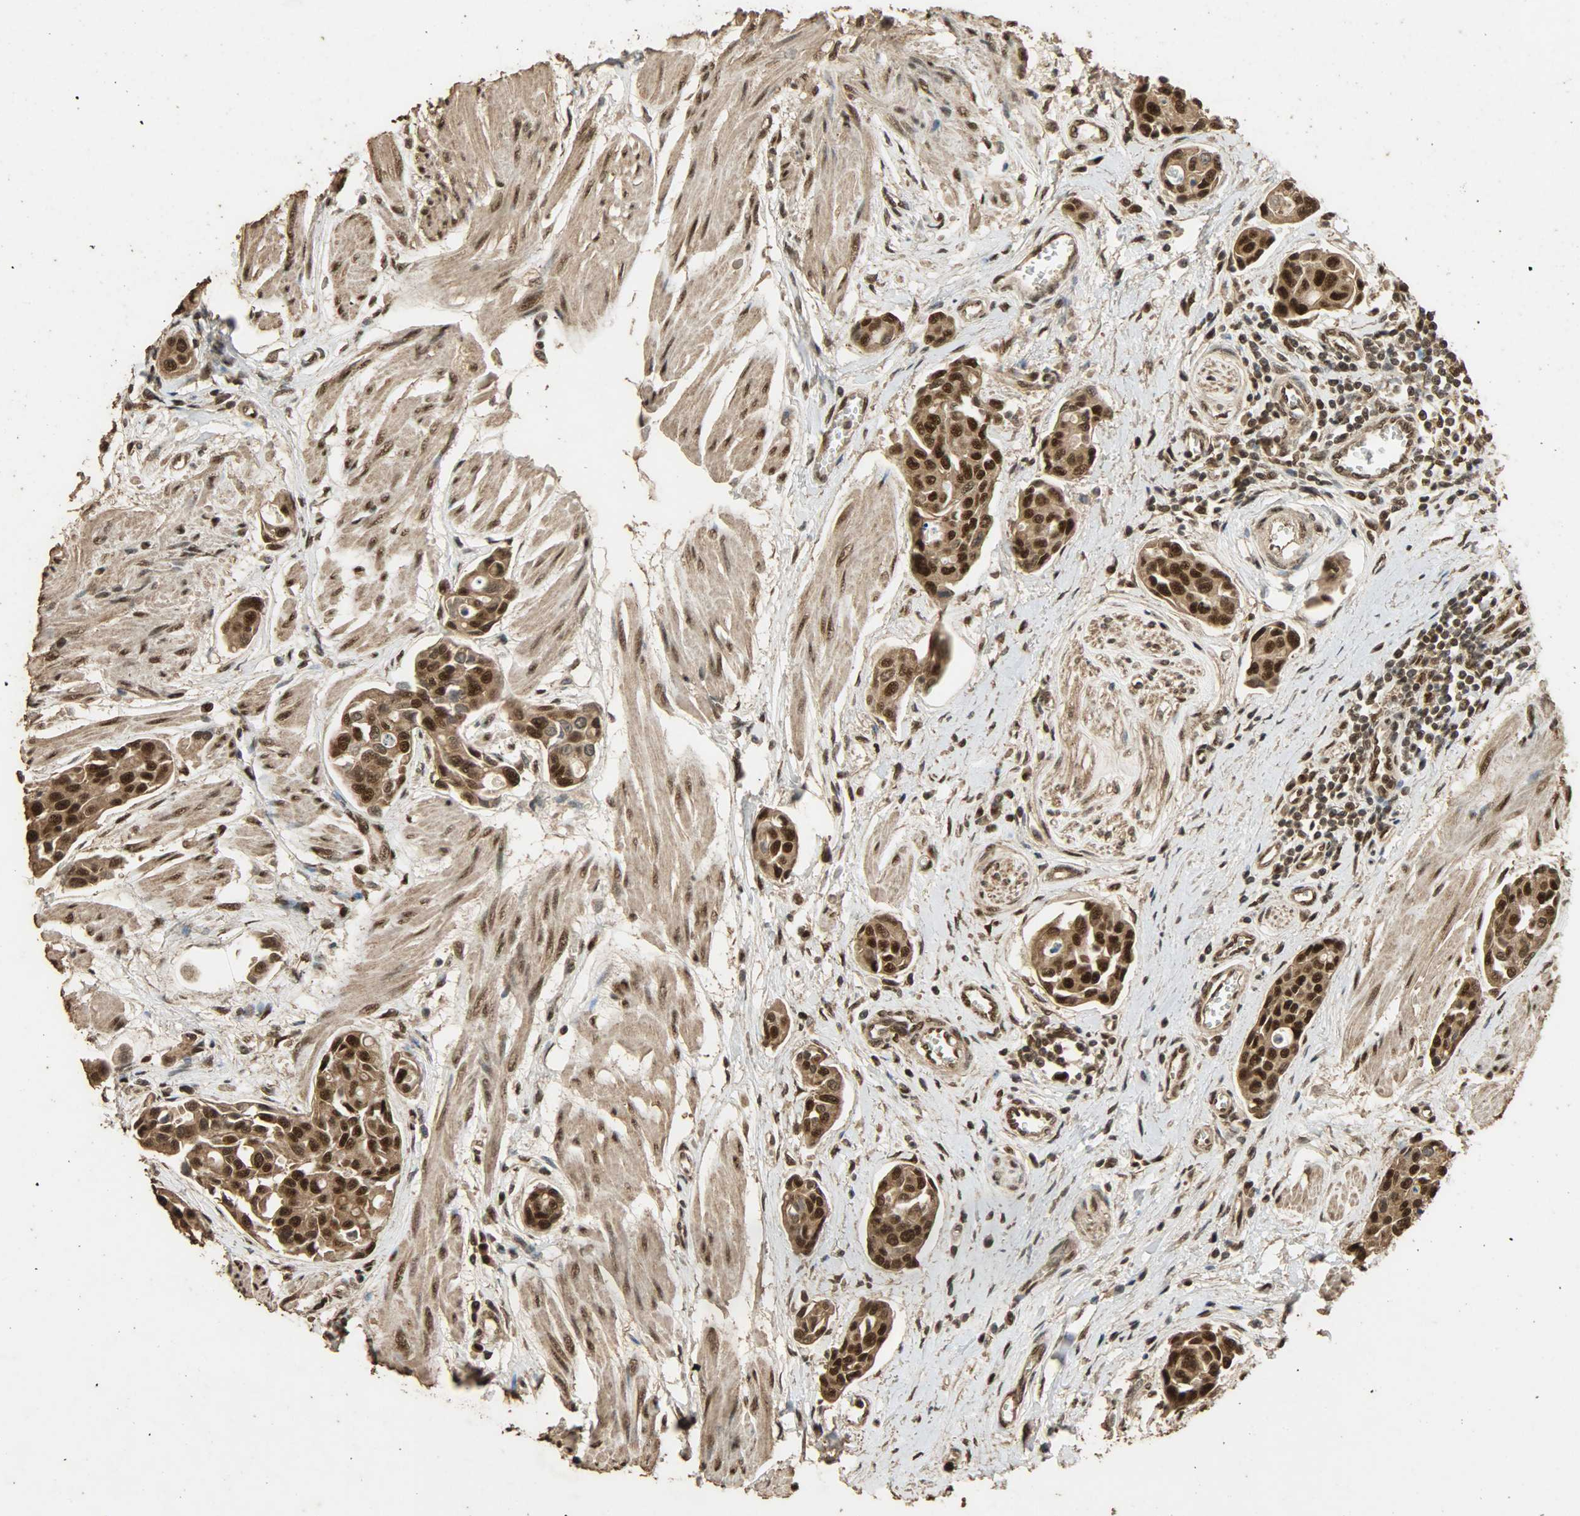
{"staining": {"intensity": "strong", "quantity": ">75%", "location": "cytoplasmic/membranous,nuclear"}, "tissue": "urothelial cancer", "cell_type": "Tumor cells", "image_type": "cancer", "snomed": [{"axis": "morphology", "description": "Urothelial carcinoma, High grade"}, {"axis": "topography", "description": "Urinary bladder"}], "caption": "High-magnification brightfield microscopy of urothelial carcinoma (high-grade) stained with DAB (brown) and counterstained with hematoxylin (blue). tumor cells exhibit strong cytoplasmic/membranous and nuclear expression is seen in about>75% of cells.", "gene": "CCNT2", "patient": {"sex": "male", "age": 78}}